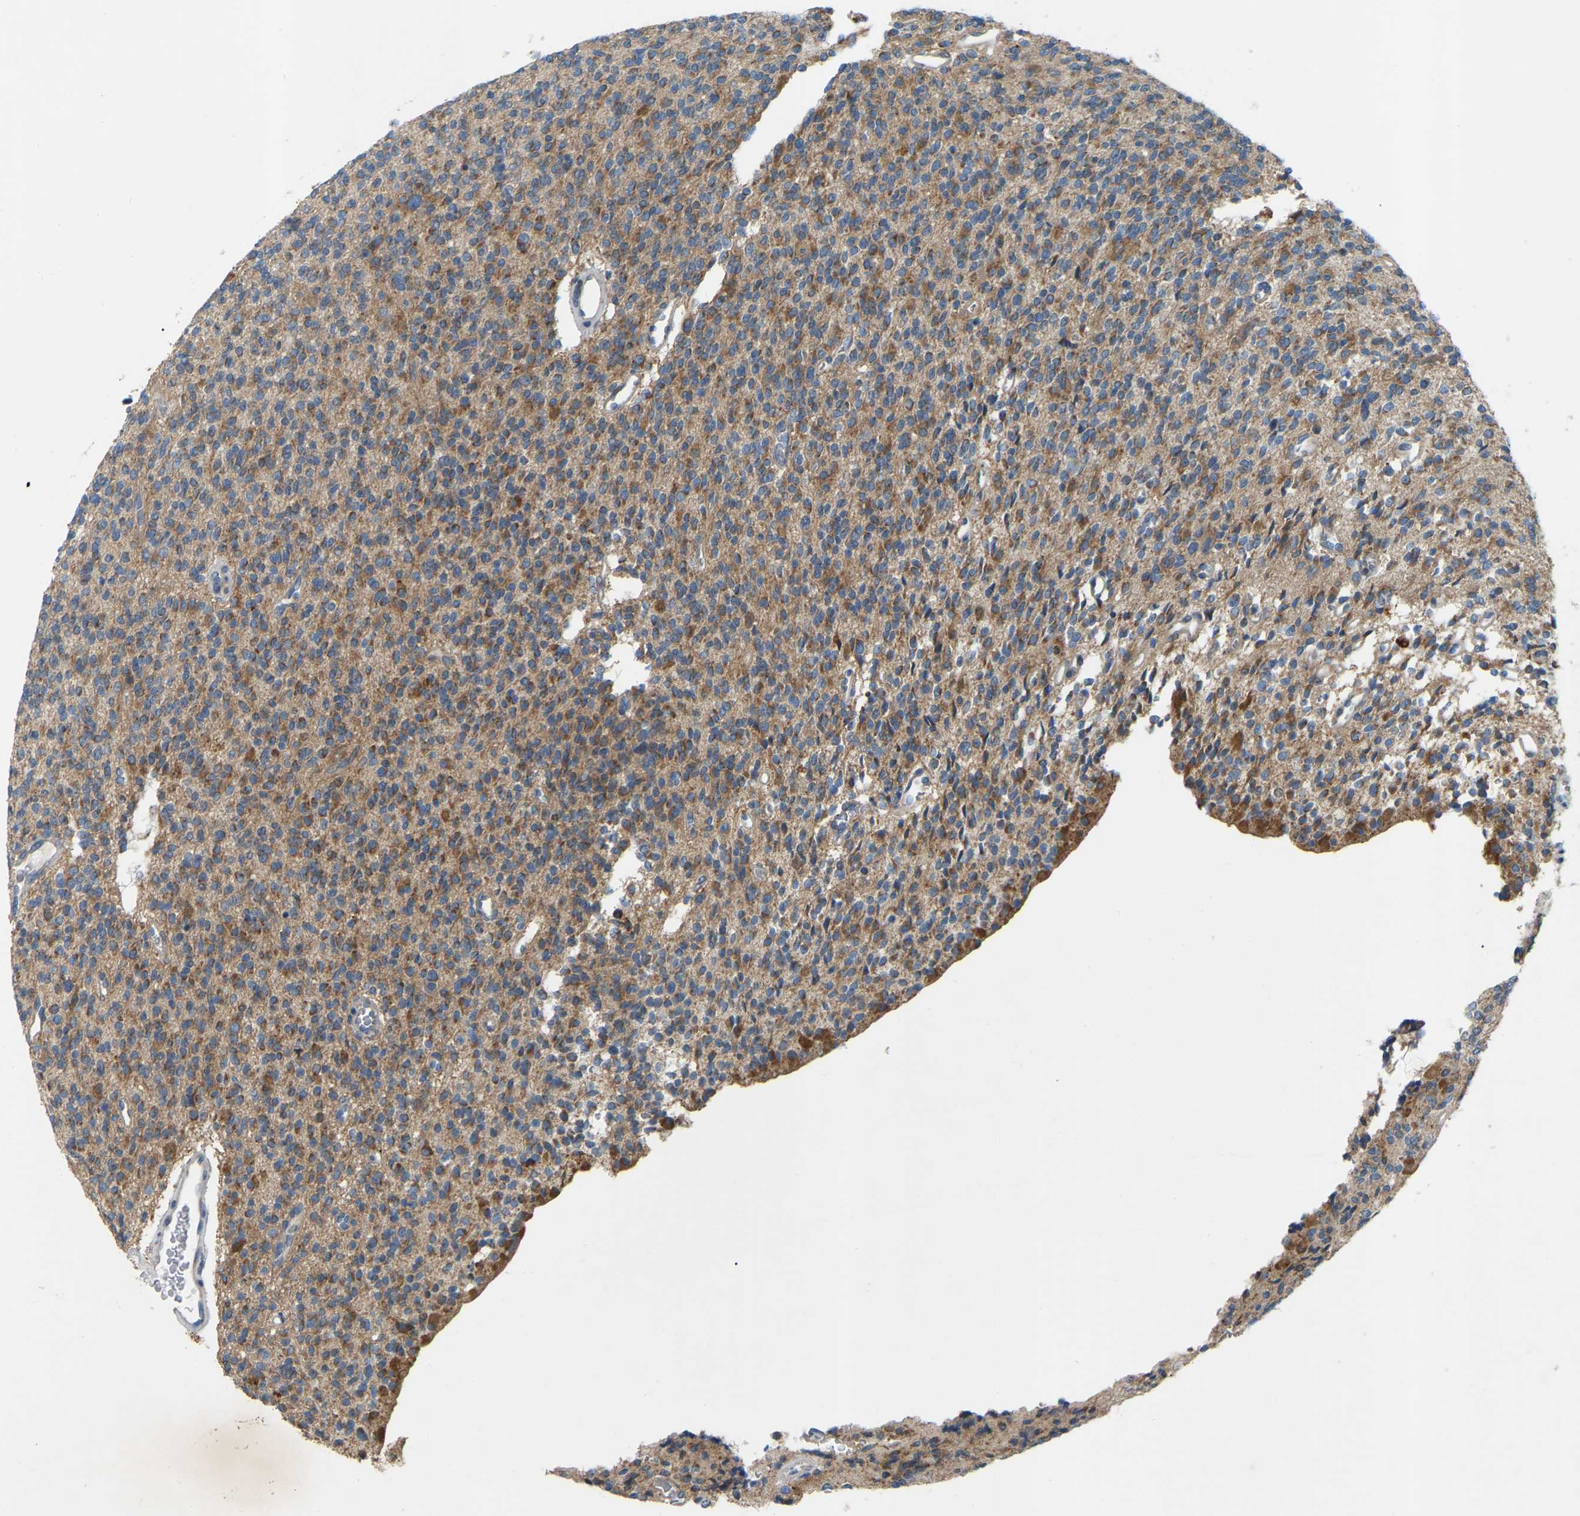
{"staining": {"intensity": "moderate", "quantity": ">75%", "location": "cytoplasmic/membranous"}, "tissue": "glioma", "cell_type": "Tumor cells", "image_type": "cancer", "snomed": [{"axis": "morphology", "description": "Glioma, malignant, High grade"}, {"axis": "topography", "description": "Brain"}], "caption": "Immunohistochemical staining of human glioma shows moderate cytoplasmic/membranous protein expression in about >75% of tumor cells. The protein is stained brown, and the nuclei are stained in blue (DAB (3,3'-diaminobenzidine) IHC with brightfield microscopy, high magnification).", "gene": "PARL", "patient": {"sex": "male", "age": 34}}